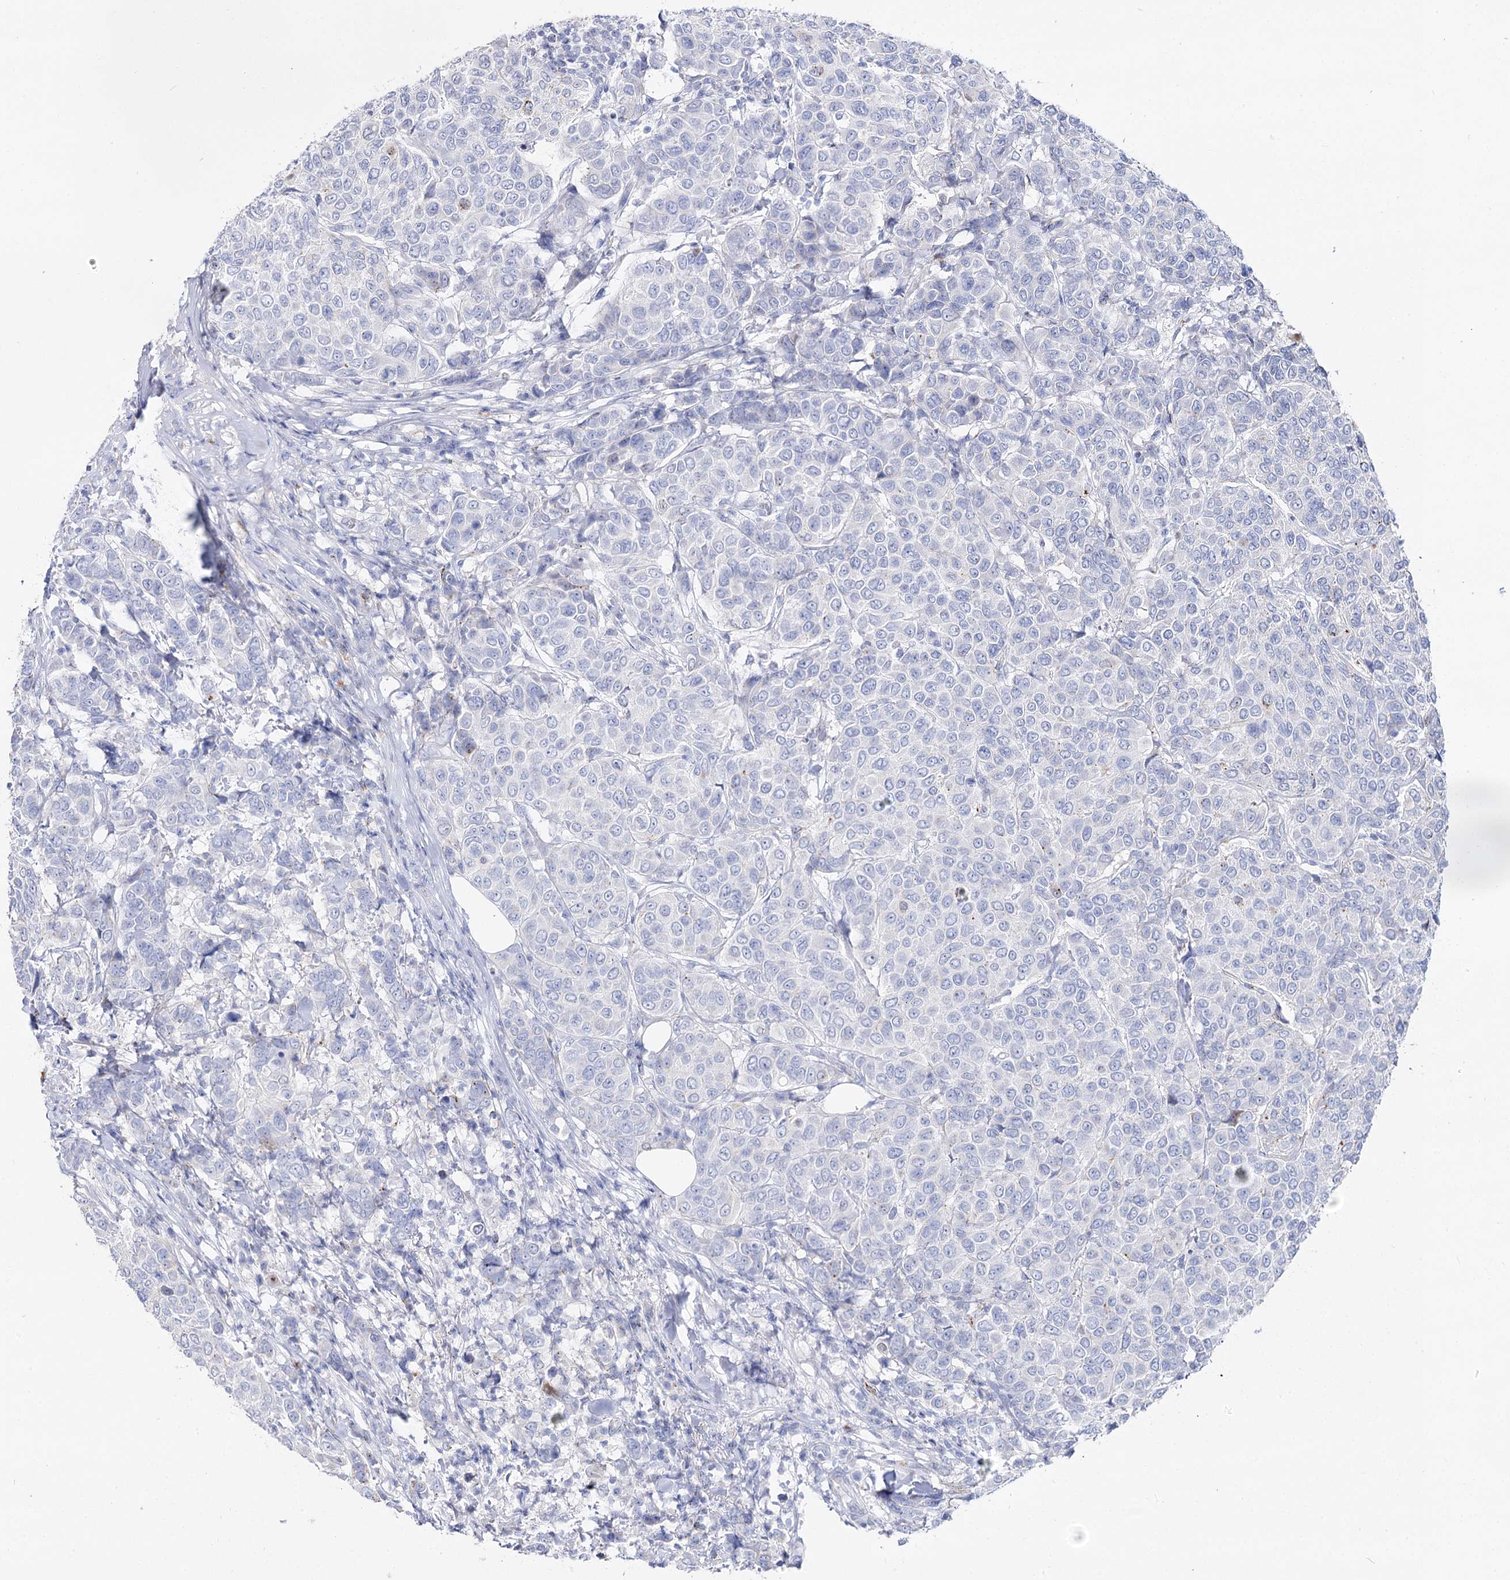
{"staining": {"intensity": "negative", "quantity": "none", "location": "none"}, "tissue": "breast cancer", "cell_type": "Tumor cells", "image_type": "cancer", "snomed": [{"axis": "morphology", "description": "Duct carcinoma"}, {"axis": "topography", "description": "Breast"}], "caption": "Tumor cells are negative for protein expression in human breast cancer.", "gene": "SLC3A1", "patient": {"sex": "female", "age": 55}}